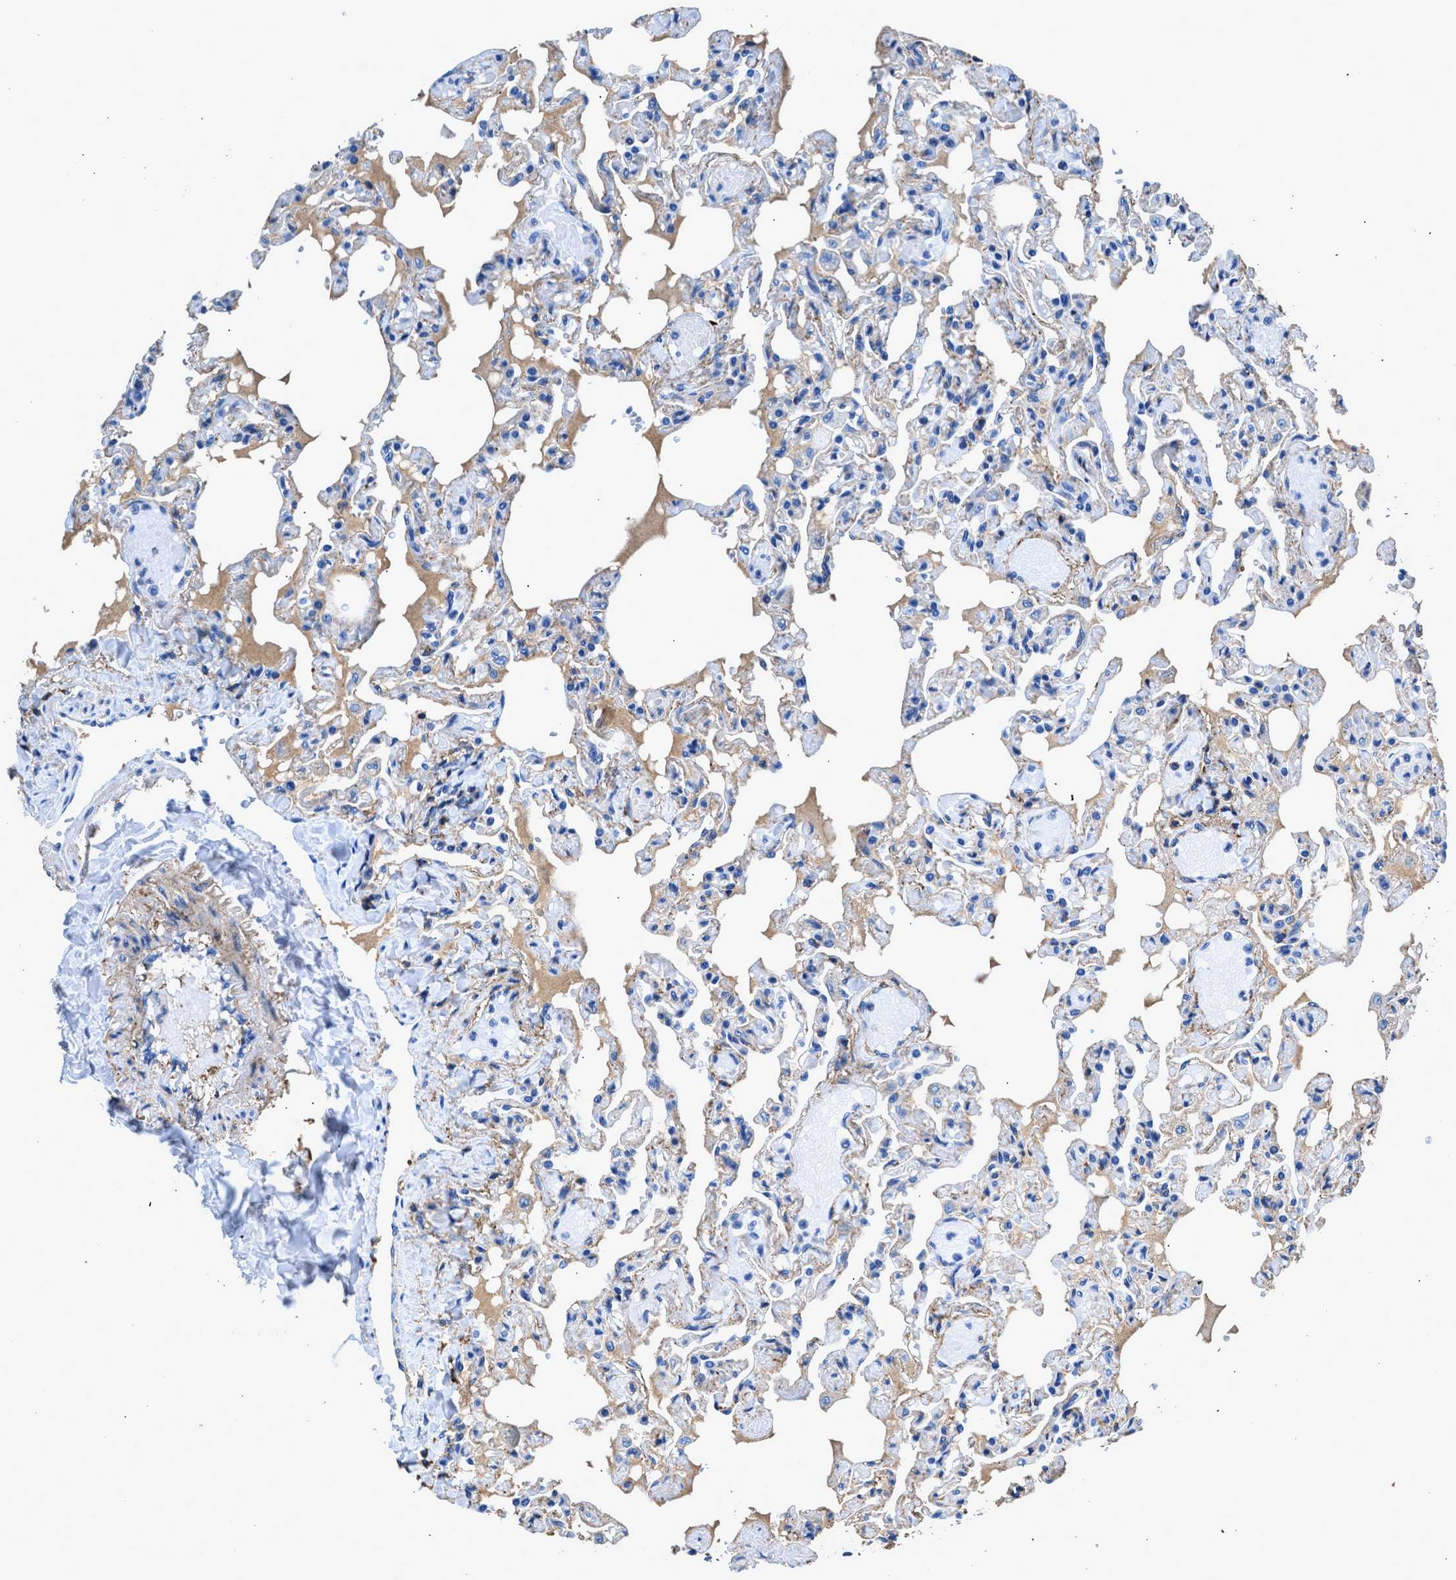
{"staining": {"intensity": "negative", "quantity": "none", "location": "none"}, "tissue": "lung", "cell_type": "Alveolar cells", "image_type": "normal", "snomed": [{"axis": "morphology", "description": "Normal tissue, NOS"}, {"axis": "topography", "description": "Lung"}], "caption": "IHC of unremarkable lung shows no staining in alveolar cells. Nuclei are stained in blue.", "gene": "KCNQ4", "patient": {"sex": "male", "age": 21}}